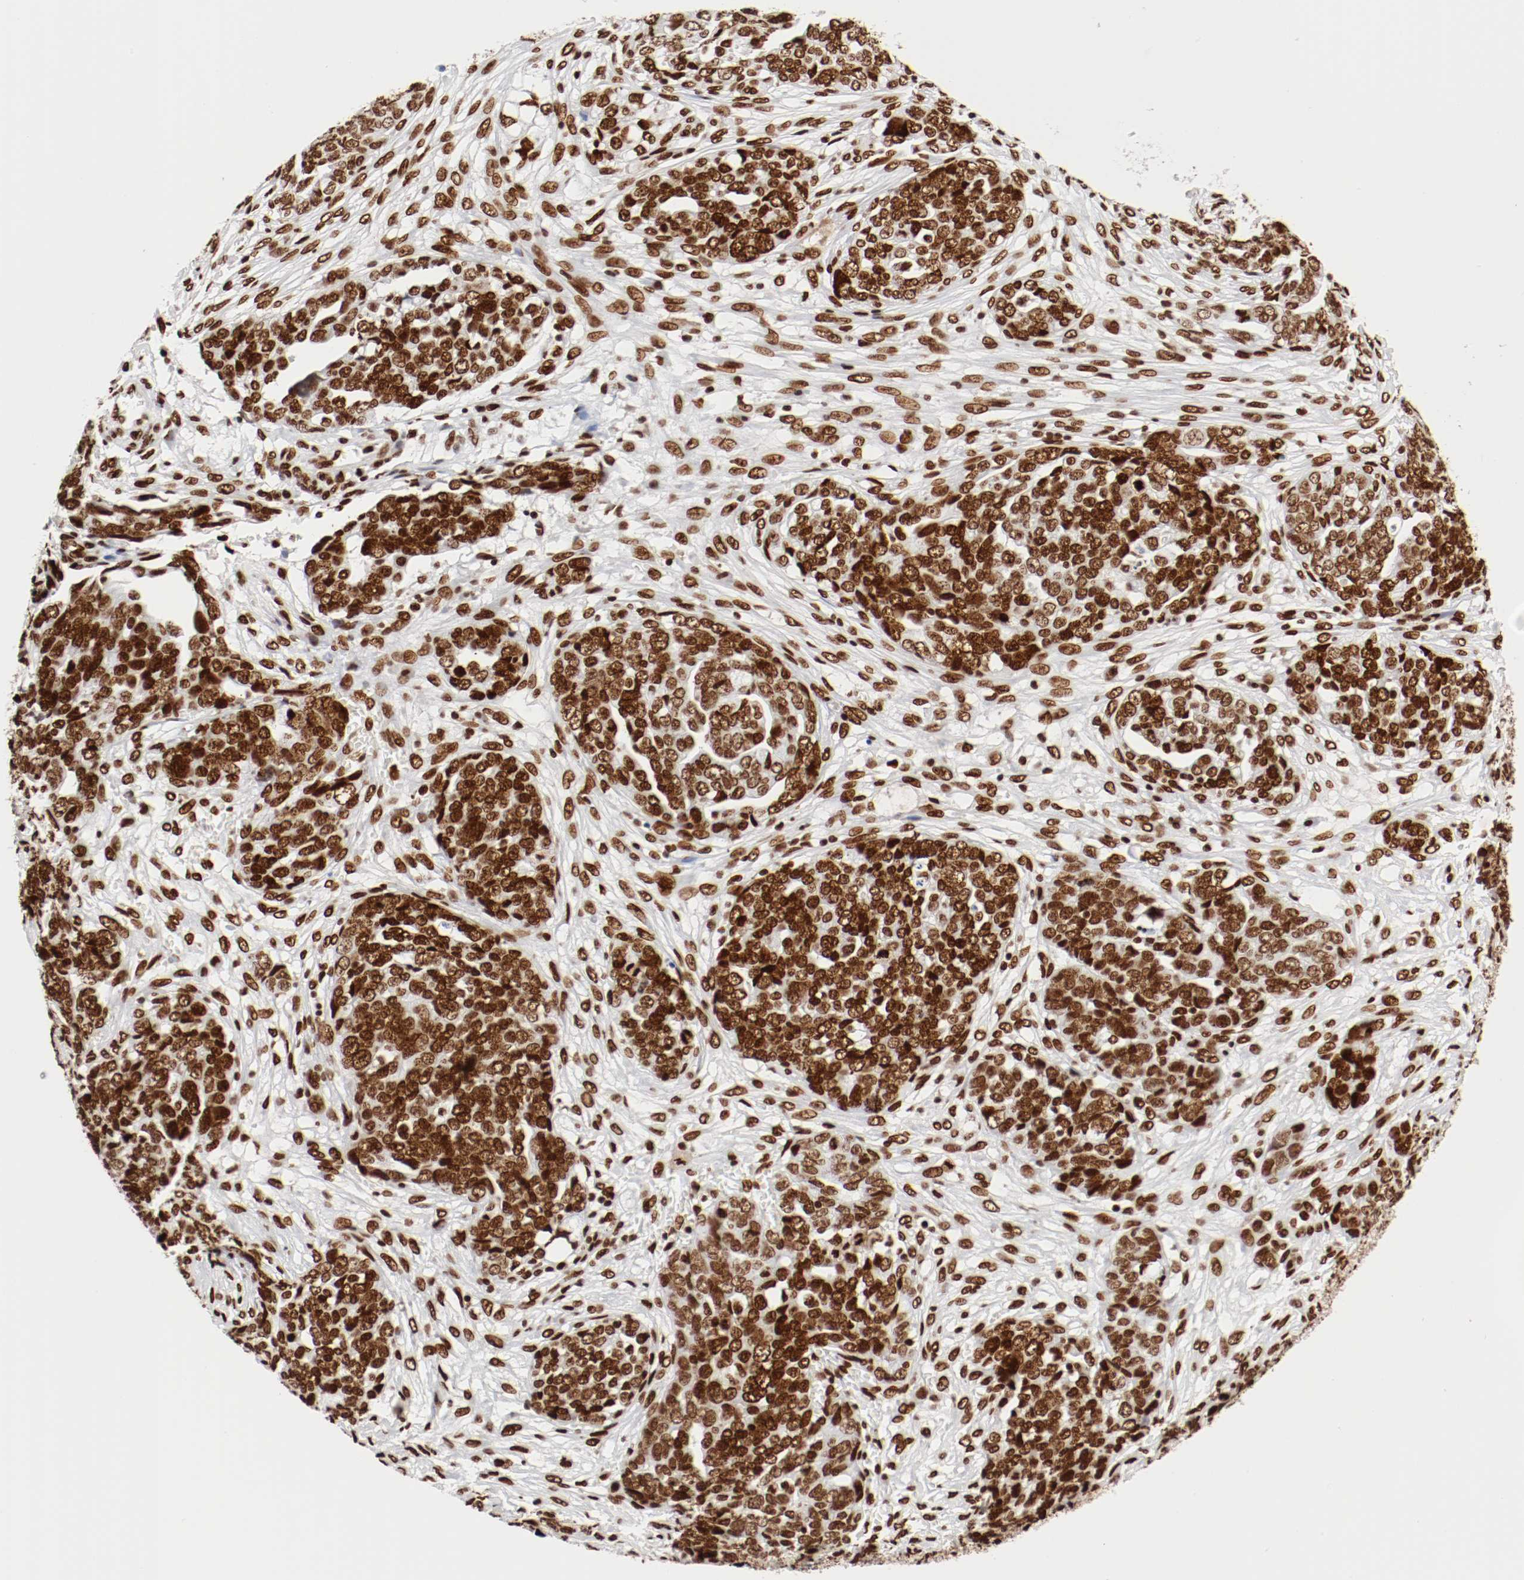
{"staining": {"intensity": "strong", "quantity": ">75%", "location": "nuclear"}, "tissue": "ovarian cancer", "cell_type": "Tumor cells", "image_type": "cancer", "snomed": [{"axis": "morphology", "description": "Normal tissue, NOS"}, {"axis": "morphology", "description": "Cystadenocarcinoma, serous, NOS"}, {"axis": "topography", "description": "Fallopian tube"}, {"axis": "topography", "description": "Ovary"}], "caption": "Immunohistochemical staining of human ovarian cancer reveals high levels of strong nuclear staining in about >75% of tumor cells.", "gene": "CTBP1", "patient": {"sex": "female", "age": 56}}